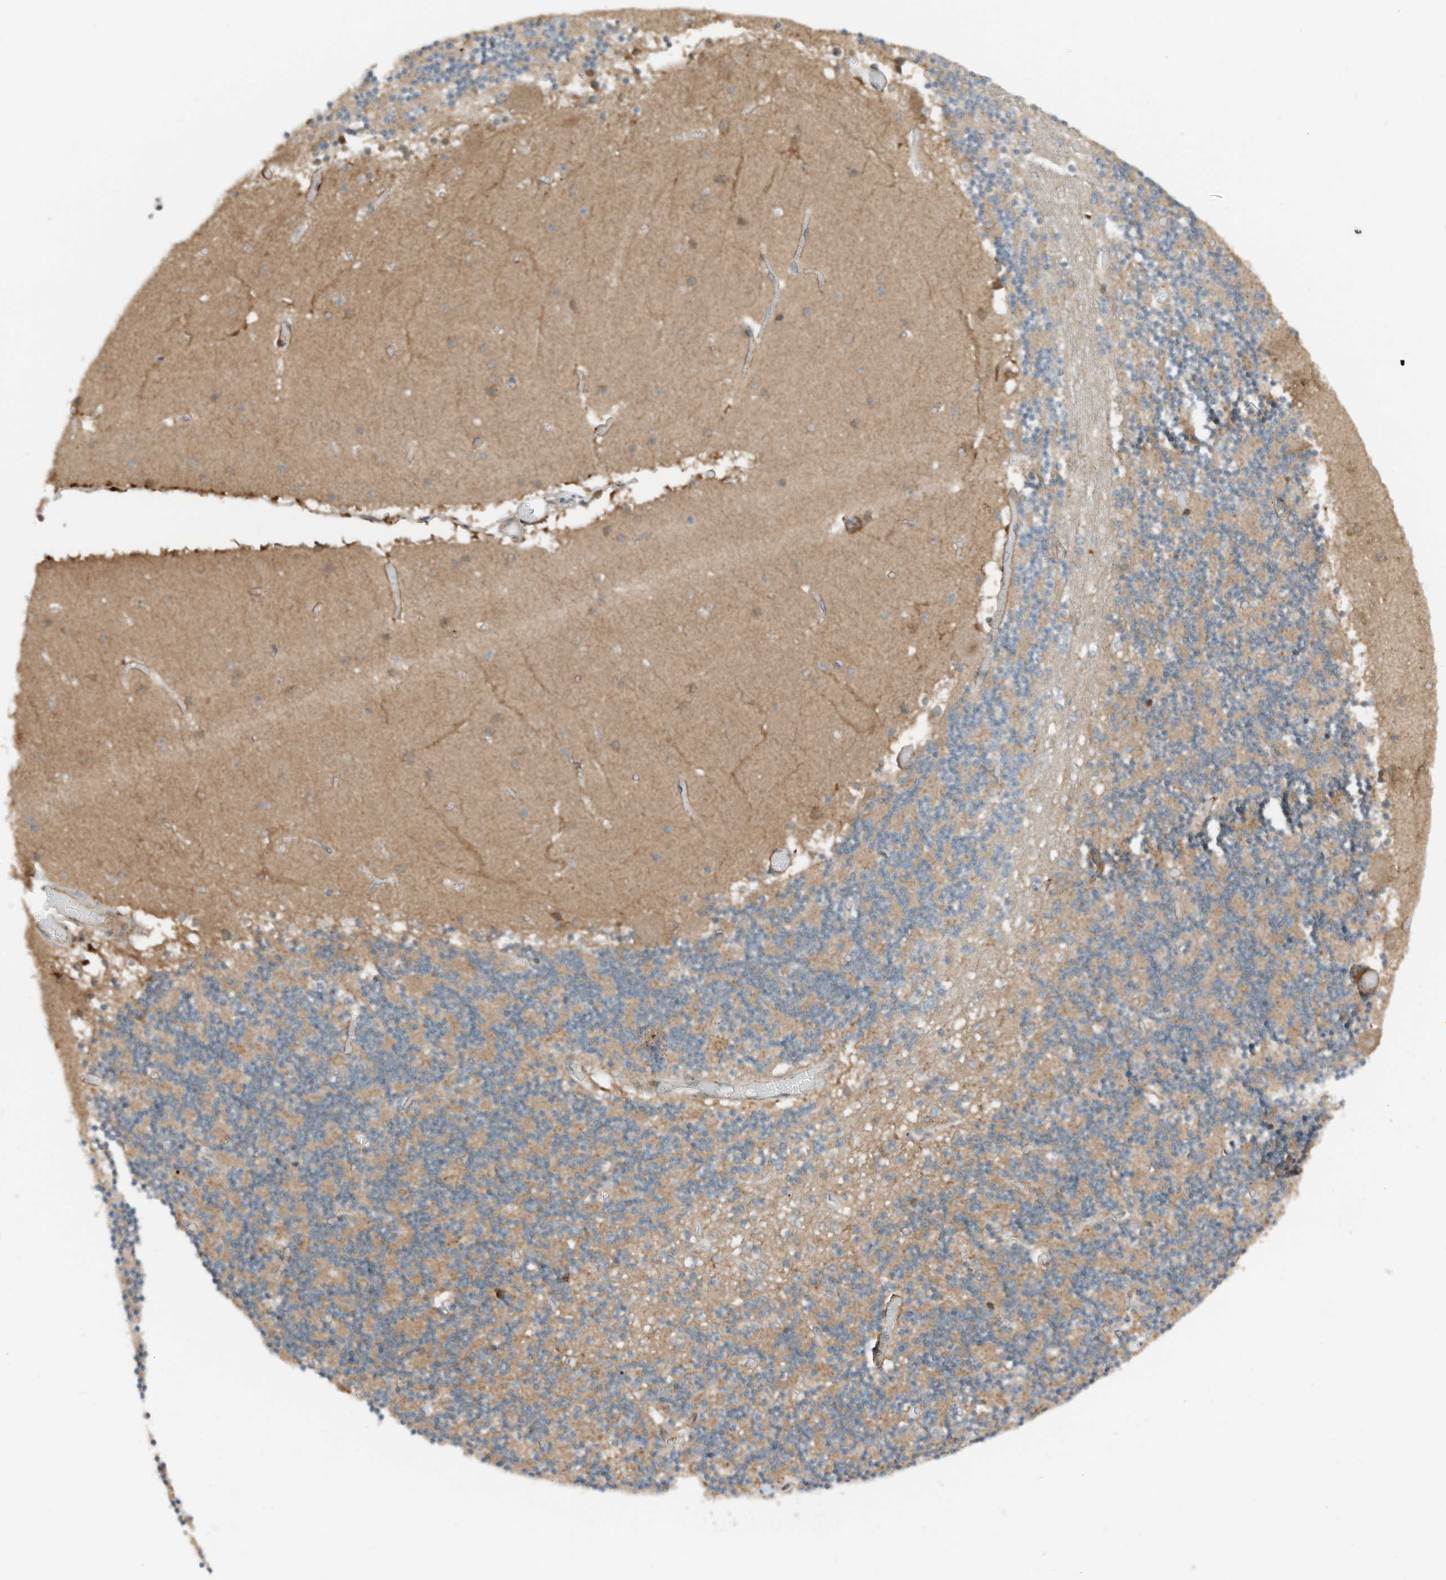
{"staining": {"intensity": "weak", "quantity": "25%-75%", "location": "cytoplasmic/membranous"}, "tissue": "cerebellum", "cell_type": "Cells in granular layer", "image_type": "normal", "snomed": [{"axis": "morphology", "description": "Normal tissue, NOS"}, {"axis": "topography", "description": "Cerebellum"}], "caption": "Human cerebellum stained for a protein (brown) reveals weak cytoplasmic/membranous positive staining in about 25%-75% of cells in granular layer.", "gene": "RMND1", "patient": {"sex": "female", "age": 28}}